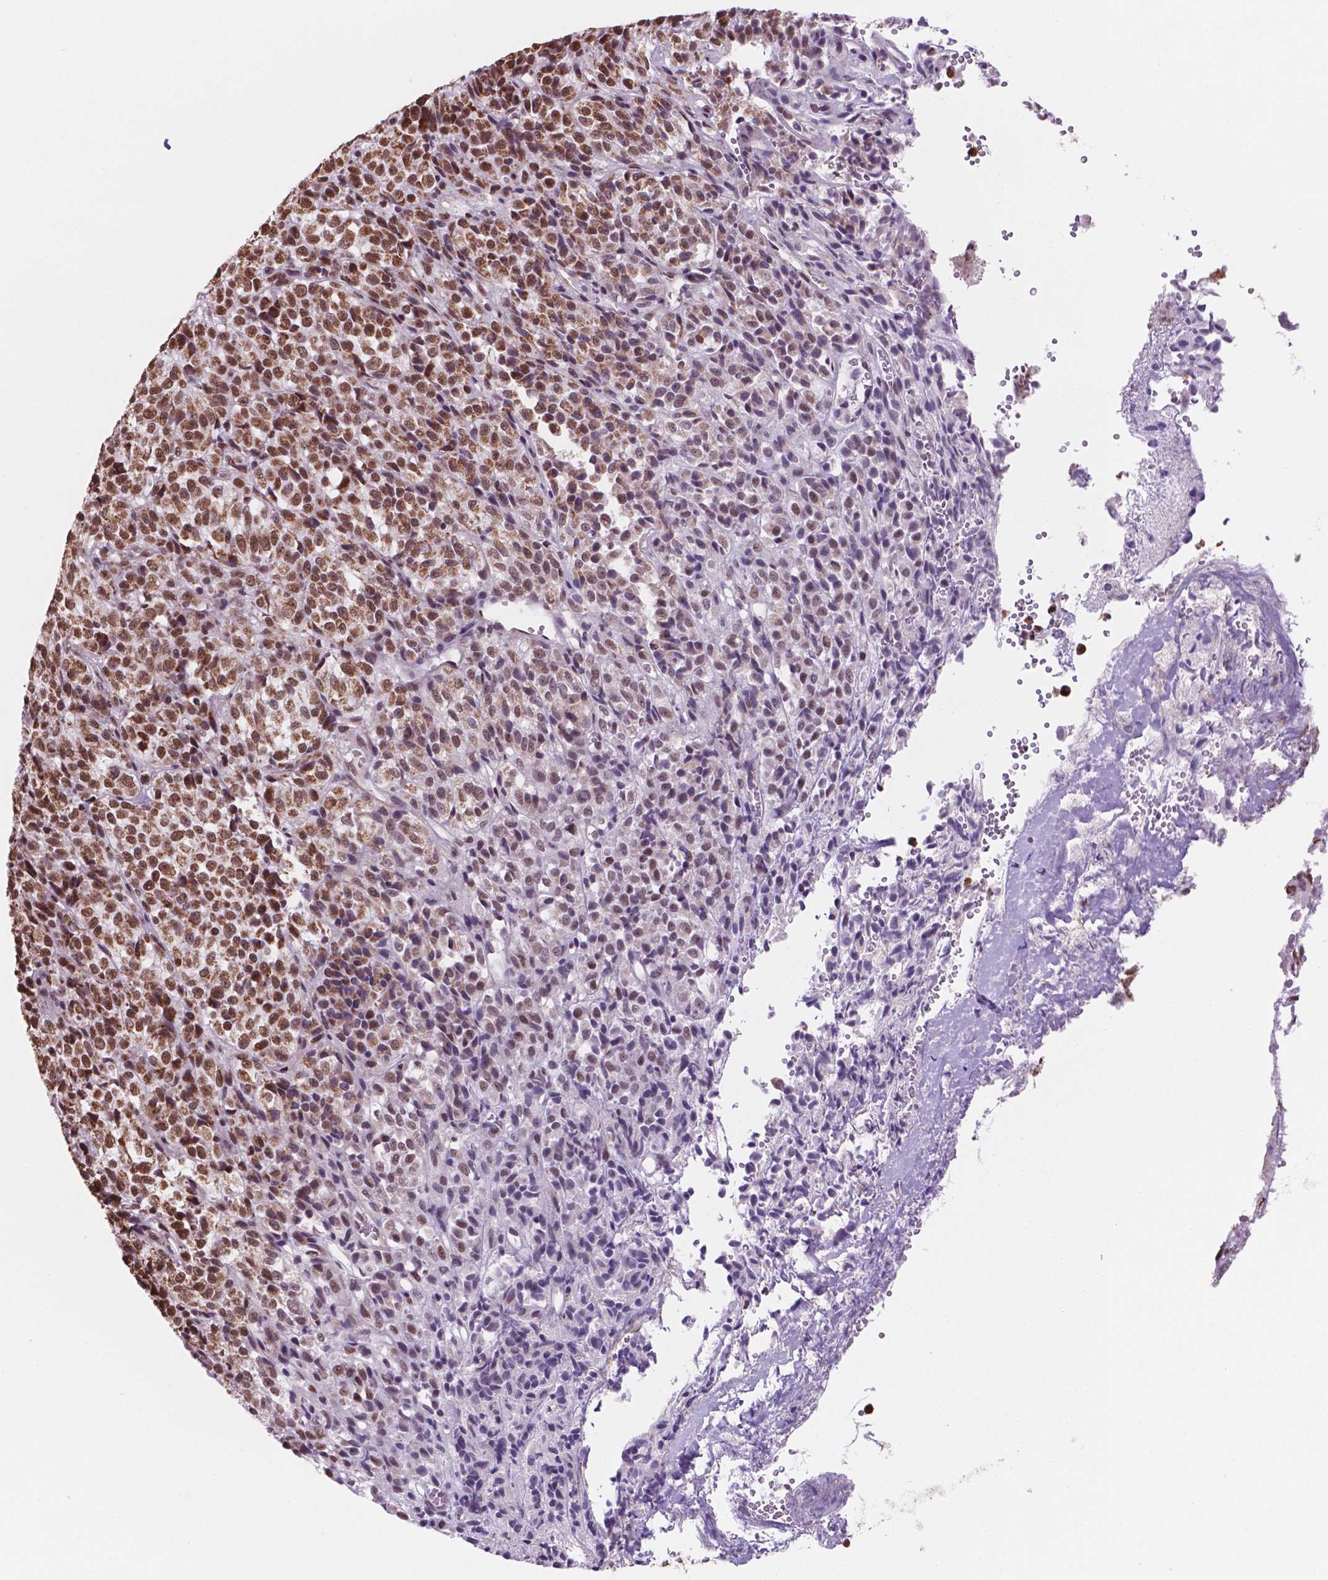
{"staining": {"intensity": "moderate", "quantity": ">75%", "location": "cytoplasmic/membranous,nuclear"}, "tissue": "melanoma", "cell_type": "Tumor cells", "image_type": "cancer", "snomed": [{"axis": "morphology", "description": "Malignant melanoma, Metastatic site"}, {"axis": "topography", "description": "Brain"}], "caption": "IHC (DAB) staining of human malignant melanoma (metastatic site) exhibits moderate cytoplasmic/membranous and nuclear protein staining in about >75% of tumor cells. (IHC, brightfield microscopy, high magnification).", "gene": "NDUFA10", "patient": {"sex": "female", "age": 56}}